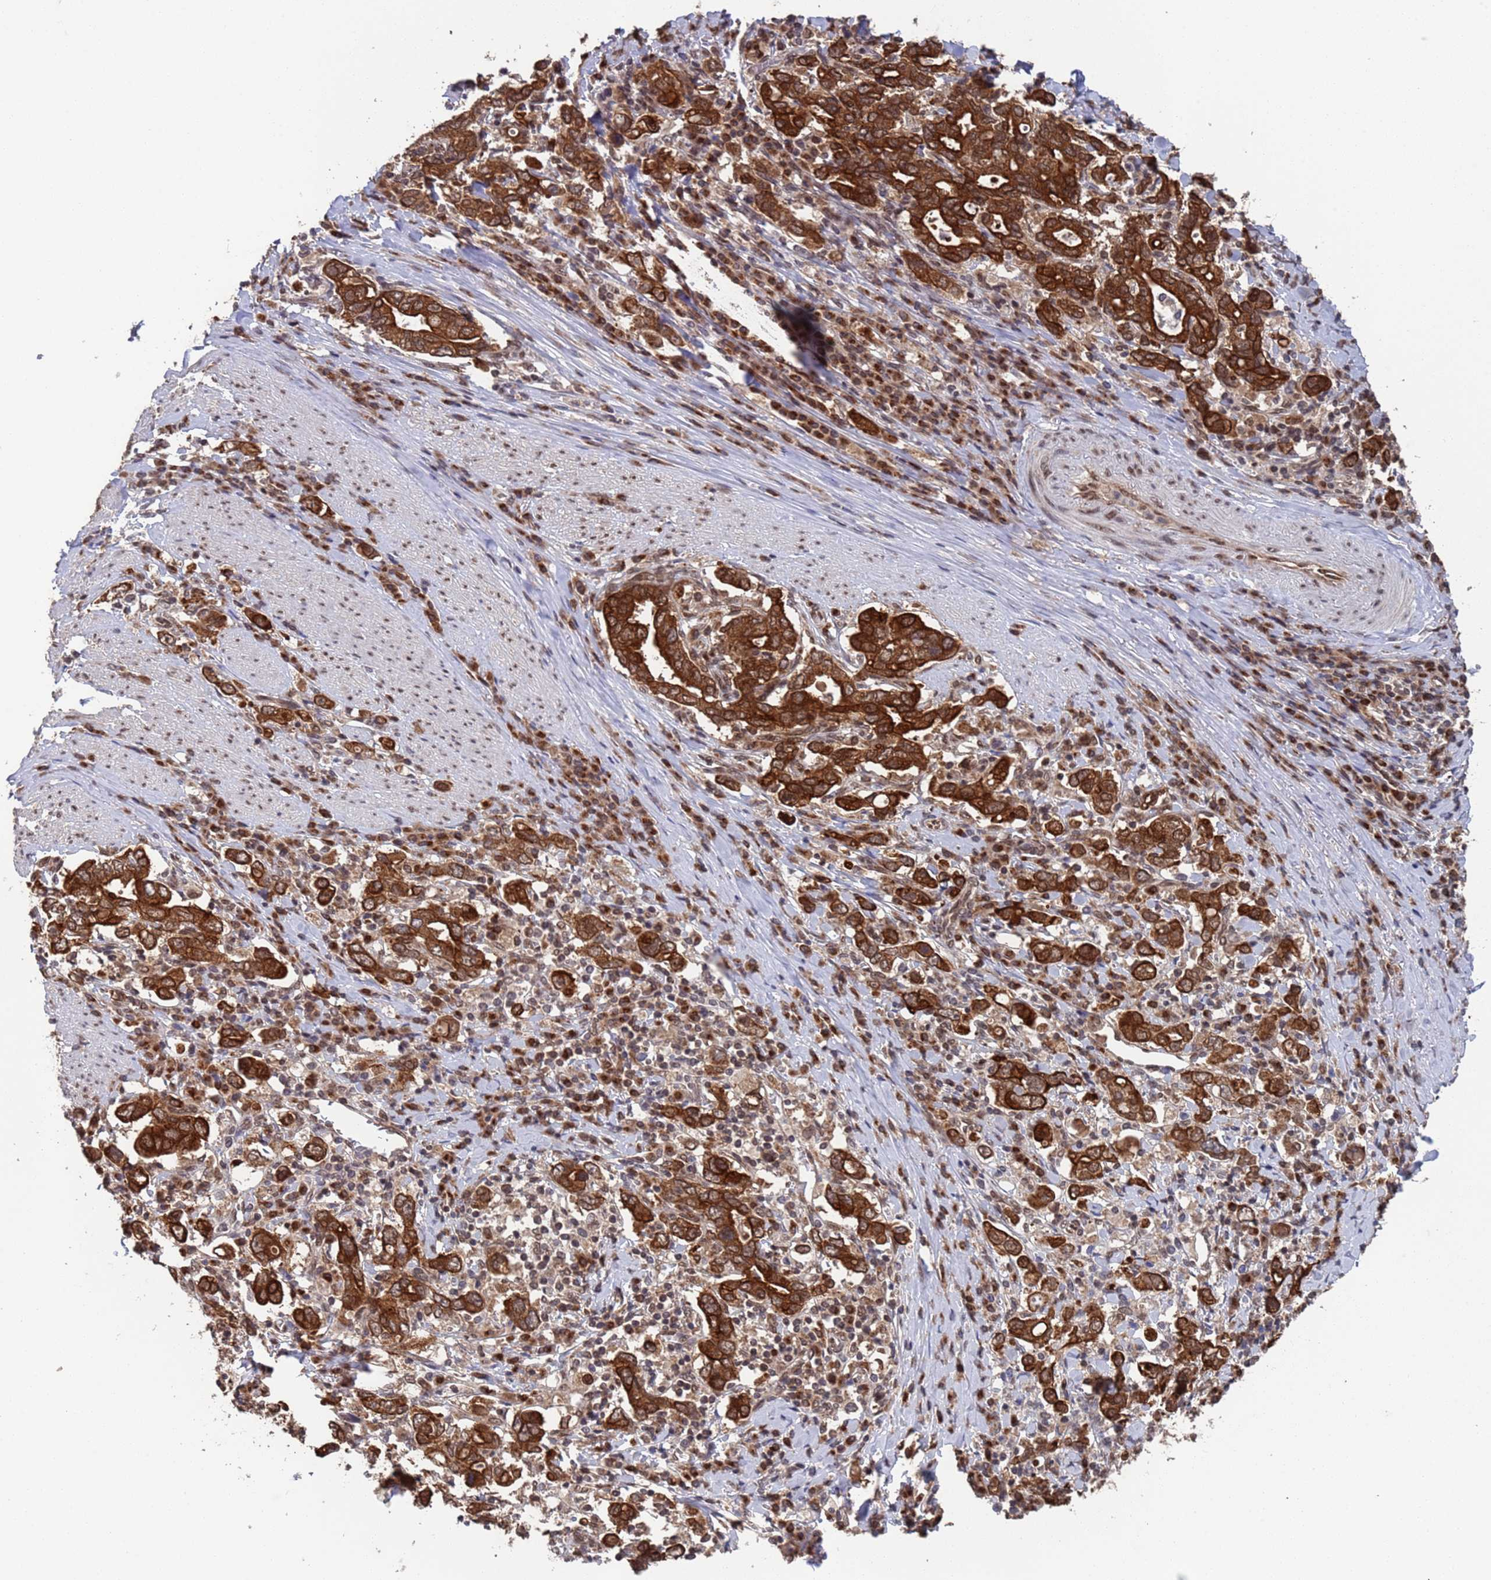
{"staining": {"intensity": "strong", "quantity": ">75%", "location": "cytoplasmic/membranous"}, "tissue": "stomach cancer", "cell_type": "Tumor cells", "image_type": "cancer", "snomed": [{"axis": "morphology", "description": "Adenocarcinoma, NOS"}, {"axis": "topography", "description": "Stomach, upper"}], "caption": "A high-resolution image shows IHC staining of stomach adenocarcinoma, which exhibits strong cytoplasmic/membranous positivity in approximately >75% of tumor cells. Using DAB (3,3'-diaminobenzidine) (brown) and hematoxylin (blue) stains, captured at high magnification using brightfield microscopy.", "gene": "FUBP3", "patient": {"sex": "male", "age": 62}}